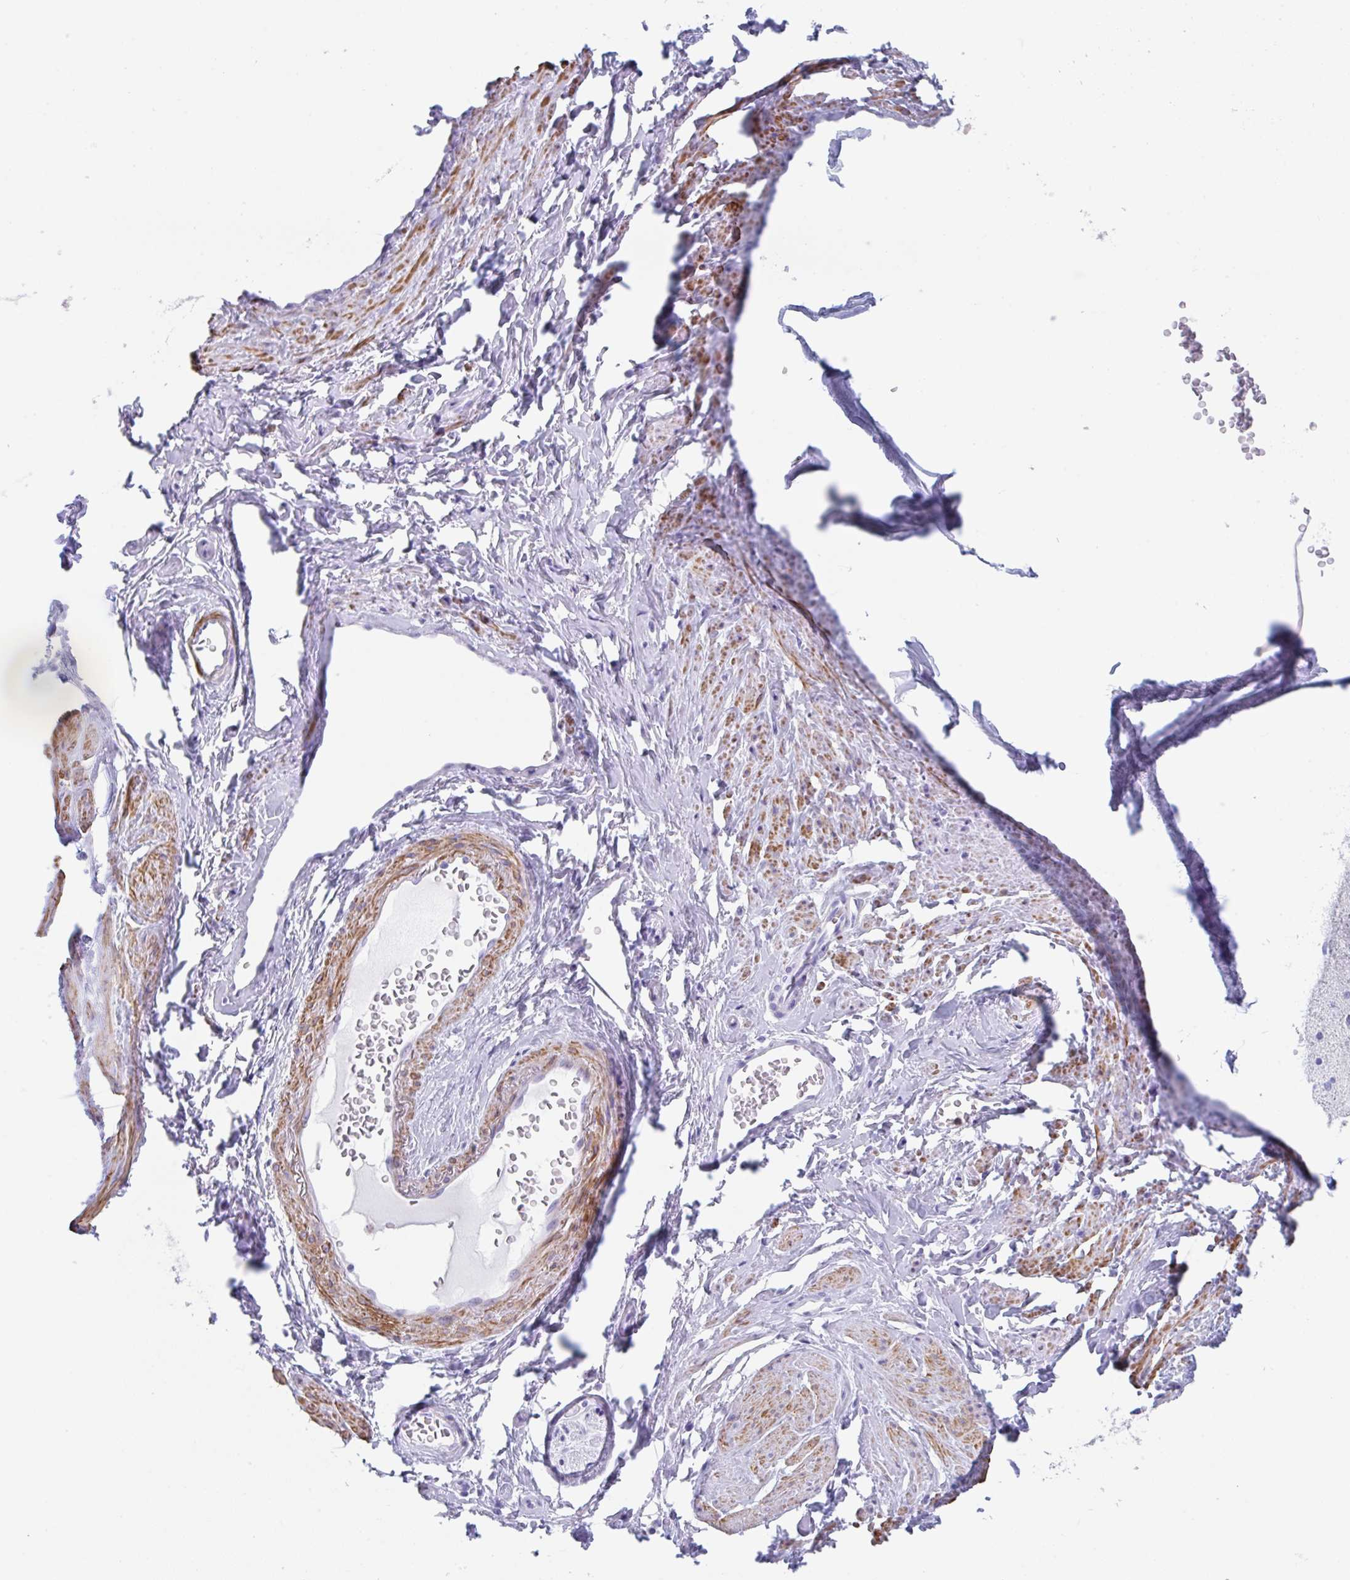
{"staining": {"intensity": "negative", "quantity": "none", "location": "none"}, "tissue": "adipose tissue", "cell_type": "Adipocytes", "image_type": "normal", "snomed": [{"axis": "morphology", "description": "Normal tissue, NOS"}, {"axis": "topography", "description": "Vagina"}, {"axis": "topography", "description": "Peripheral nerve tissue"}], "caption": "The photomicrograph displays no significant expression in adipocytes of adipose tissue. Brightfield microscopy of IHC stained with DAB (brown) and hematoxylin (blue), captured at high magnification.", "gene": "TAS2R41", "patient": {"sex": "female", "age": 71}}